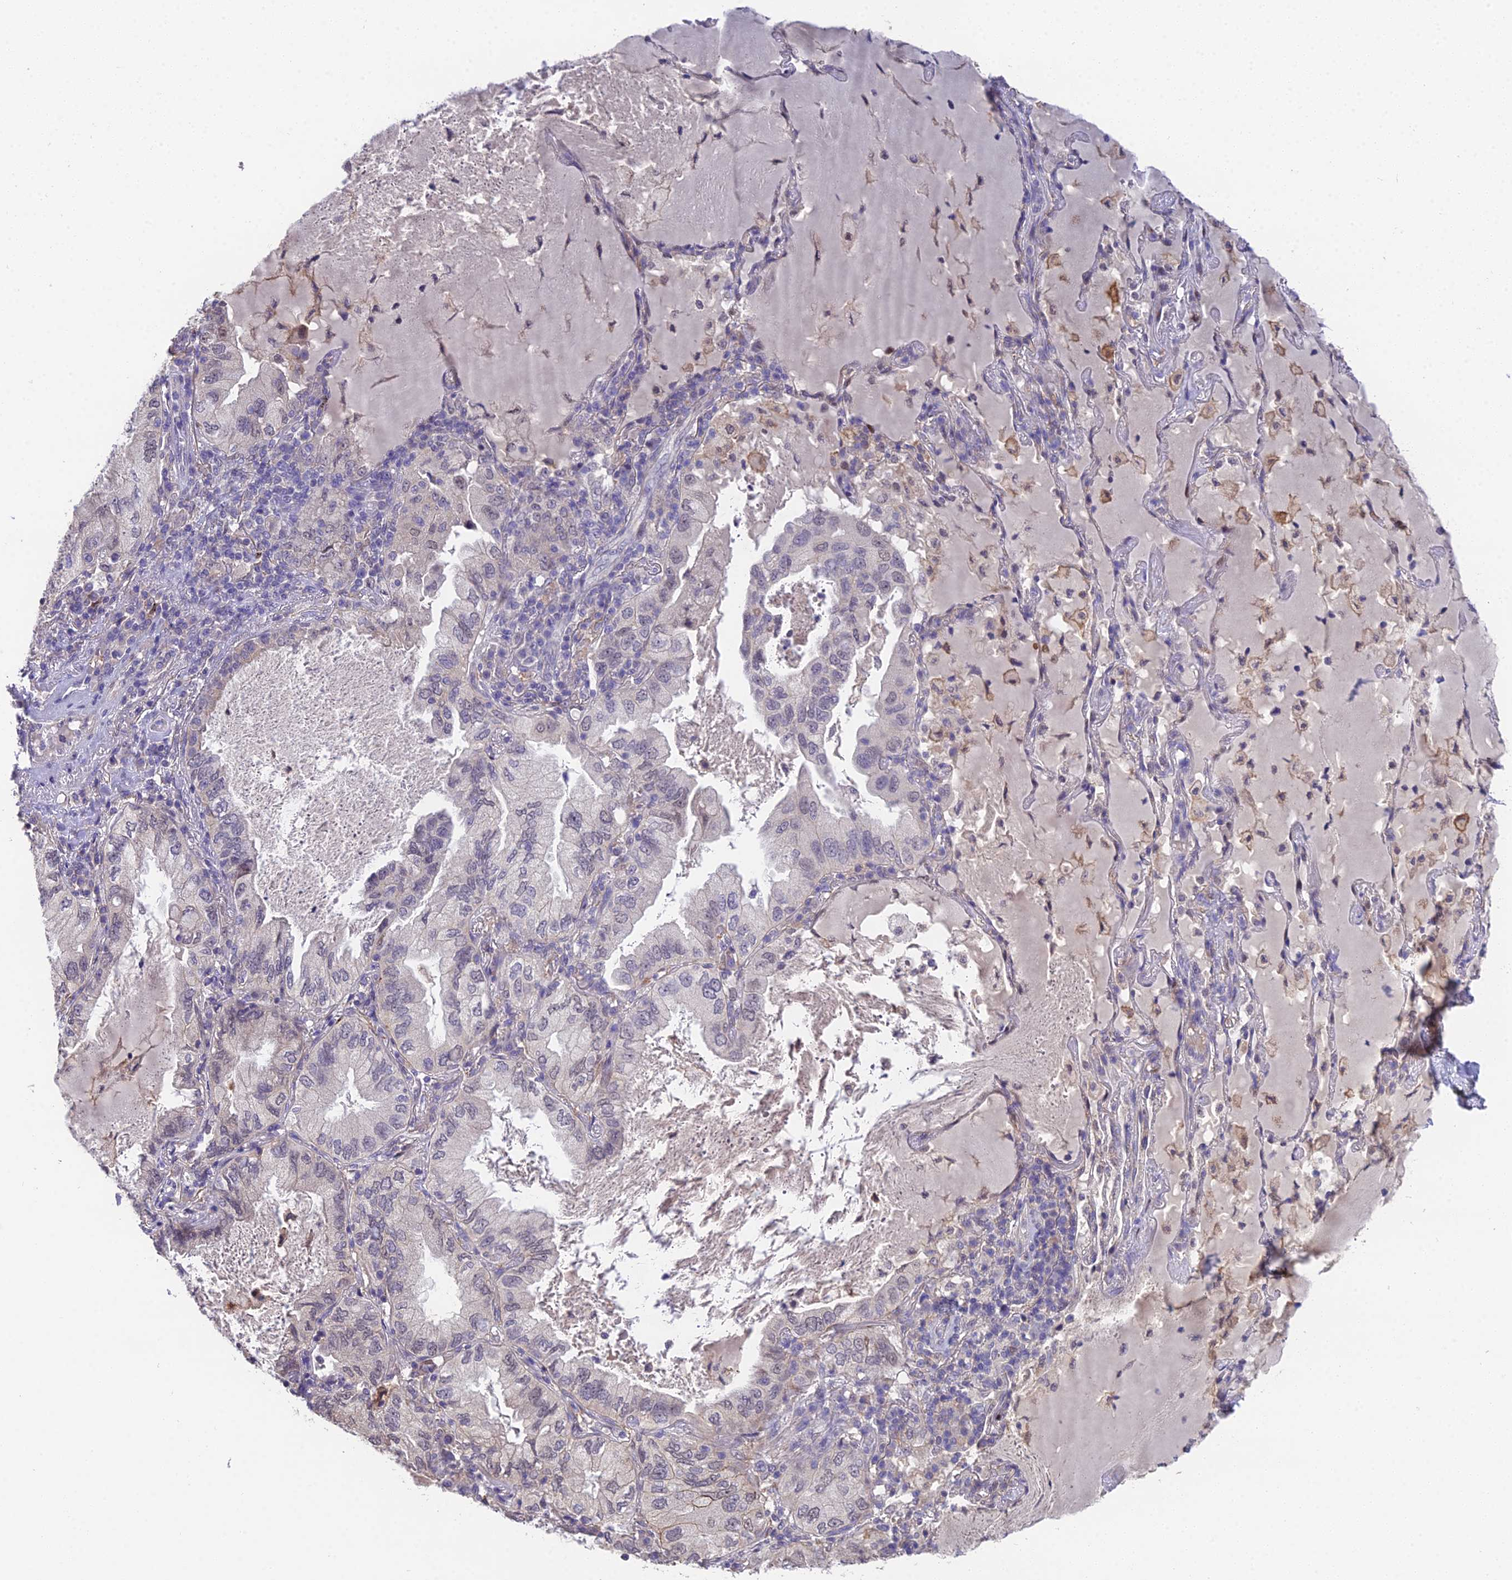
{"staining": {"intensity": "negative", "quantity": "none", "location": "none"}, "tissue": "lung cancer", "cell_type": "Tumor cells", "image_type": "cancer", "snomed": [{"axis": "morphology", "description": "Adenocarcinoma, NOS"}, {"axis": "topography", "description": "Lung"}], "caption": "A photomicrograph of lung adenocarcinoma stained for a protein displays no brown staining in tumor cells.", "gene": "PUS10", "patient": {"sex": "female", "age": 69}}